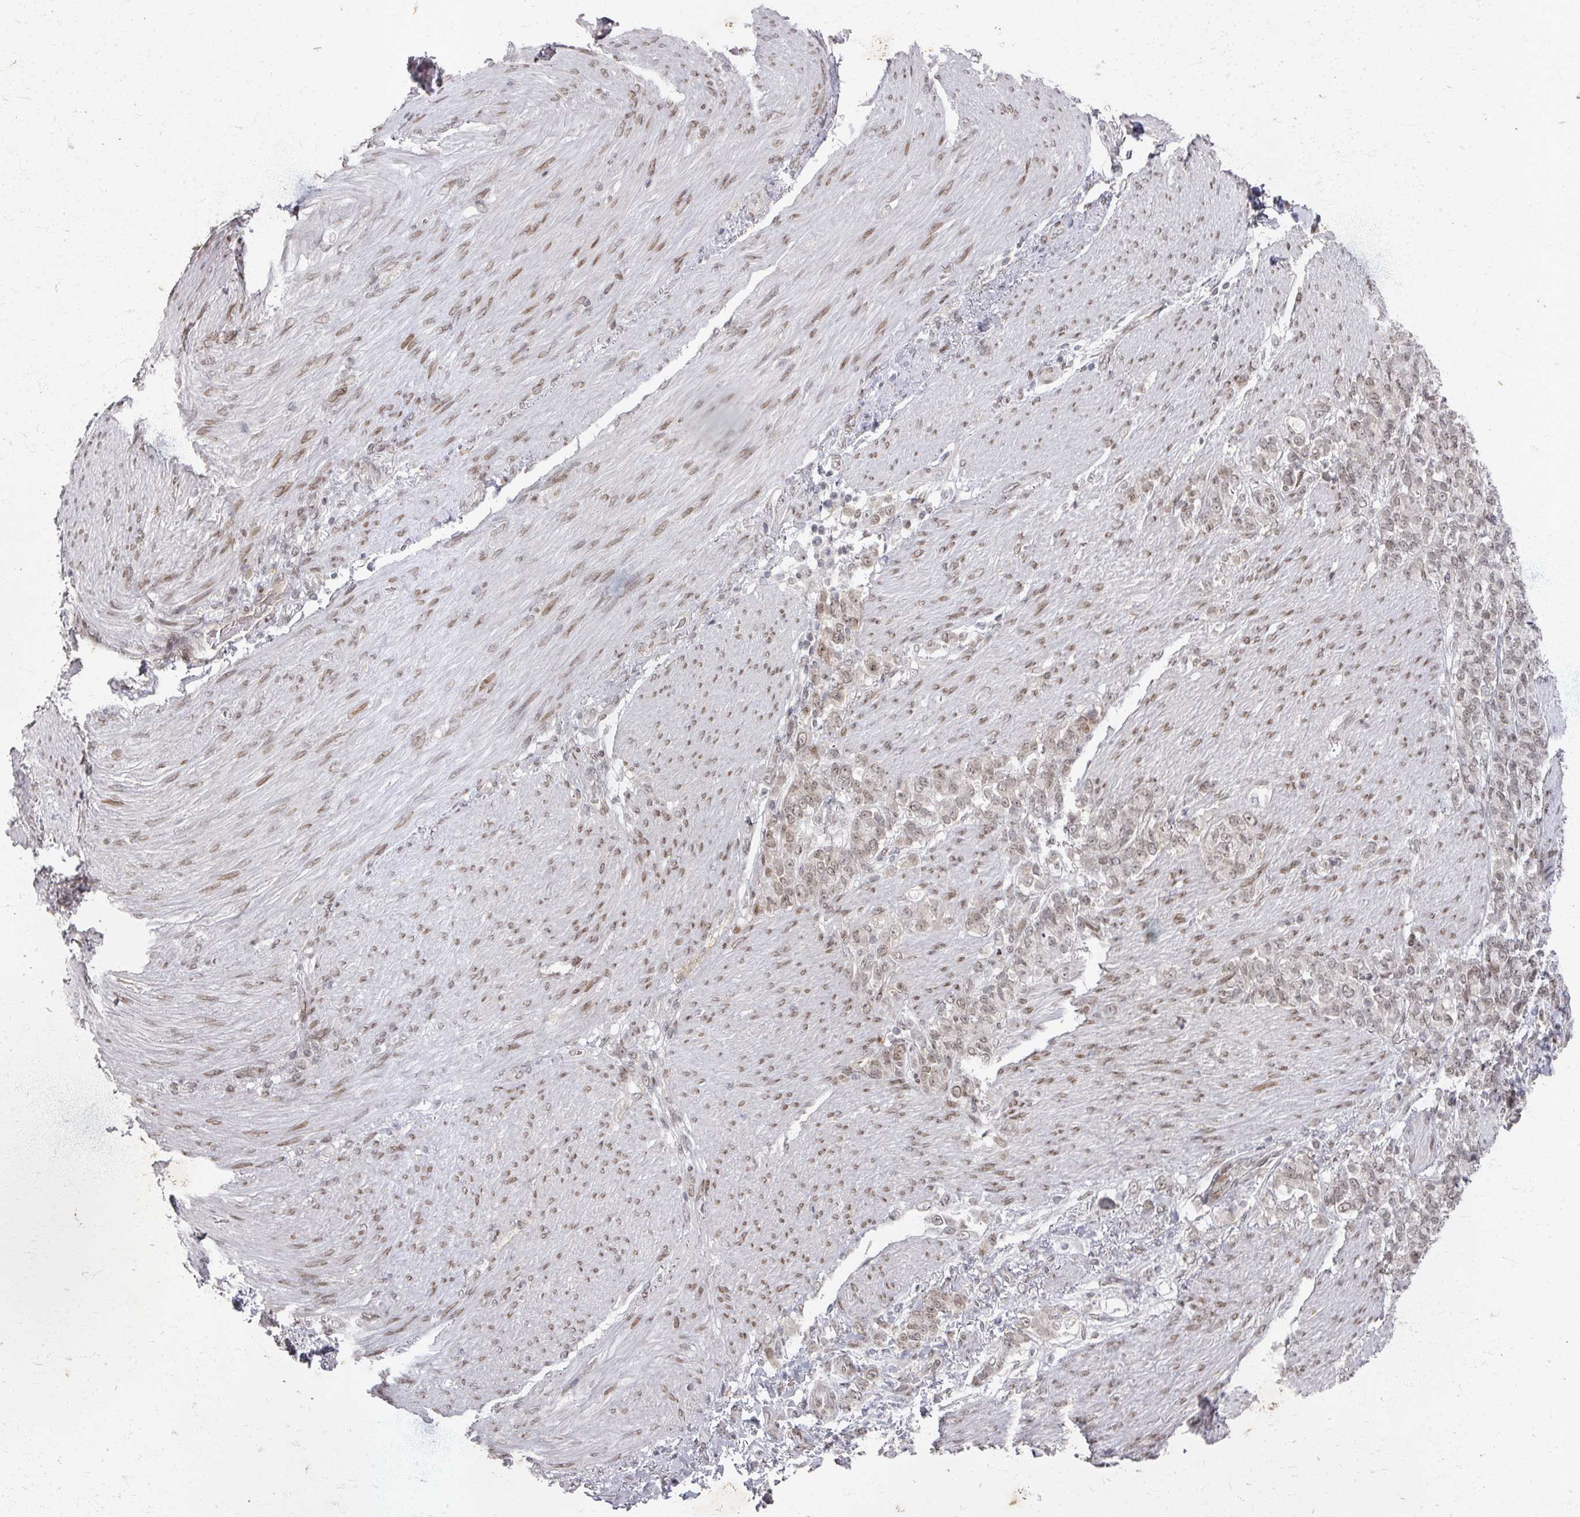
{"staining": {"intensity": "moderate", "quantity": "25%-75%", "location": "nuclear"}, "tissue": "stomach cancer", "cell_type": "Tumor cells", "image_type": "cancer", "snomed": [{"axis": "morphology", "description": "Adenocarcinoma, NOS"}, {"axis": "topography", "description": "Stomach"}], "caption": "Tumor cells show medium levels of moderate nuclear positivity in approximately 25%-75% of cells in adenocarcinoma (stomach).", "gene": "PSKH1", "patient": {"sex": "female", "age": 79}}